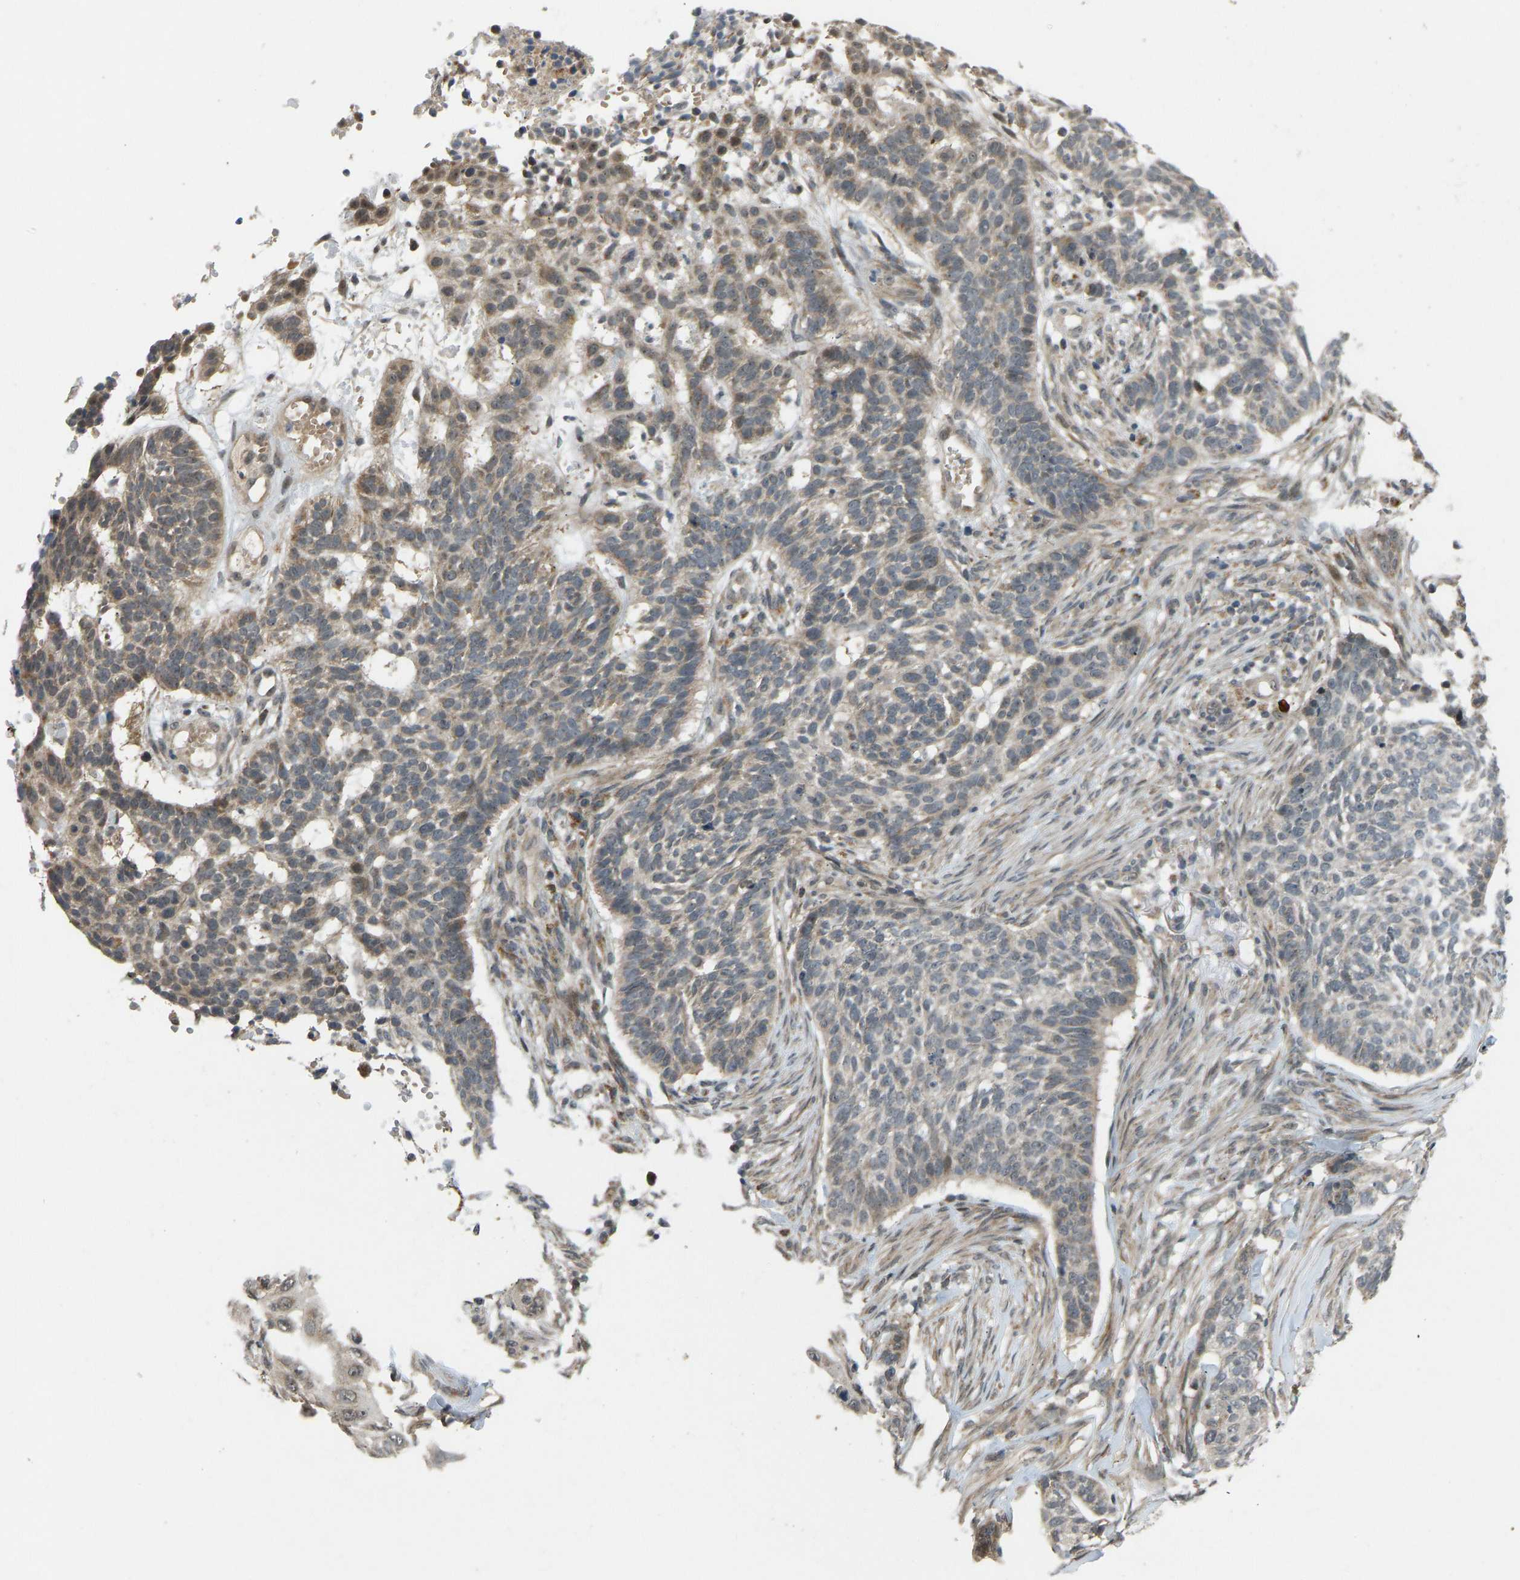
{"staining": {"intensity": "moderate", "quantity": "<25%", "location": "nuclear"}, "tissue": "skin cancer", "cell_type": "Tumor cells", "image_type": "cancer", "snomed": [{"axis": "morphology", "description": "Basal cell carcinoma"}, {"axis": "topography", "description": "Skin"}], "caption": "Immunohistochemical staining of skin cancer (basal cell carcinoma) exhibits low levels of moderate nuclear protein staining in approximately <25% of tumor cells.", "gene": "ACADS", "patient": {"sex": "male", "age": 85}}